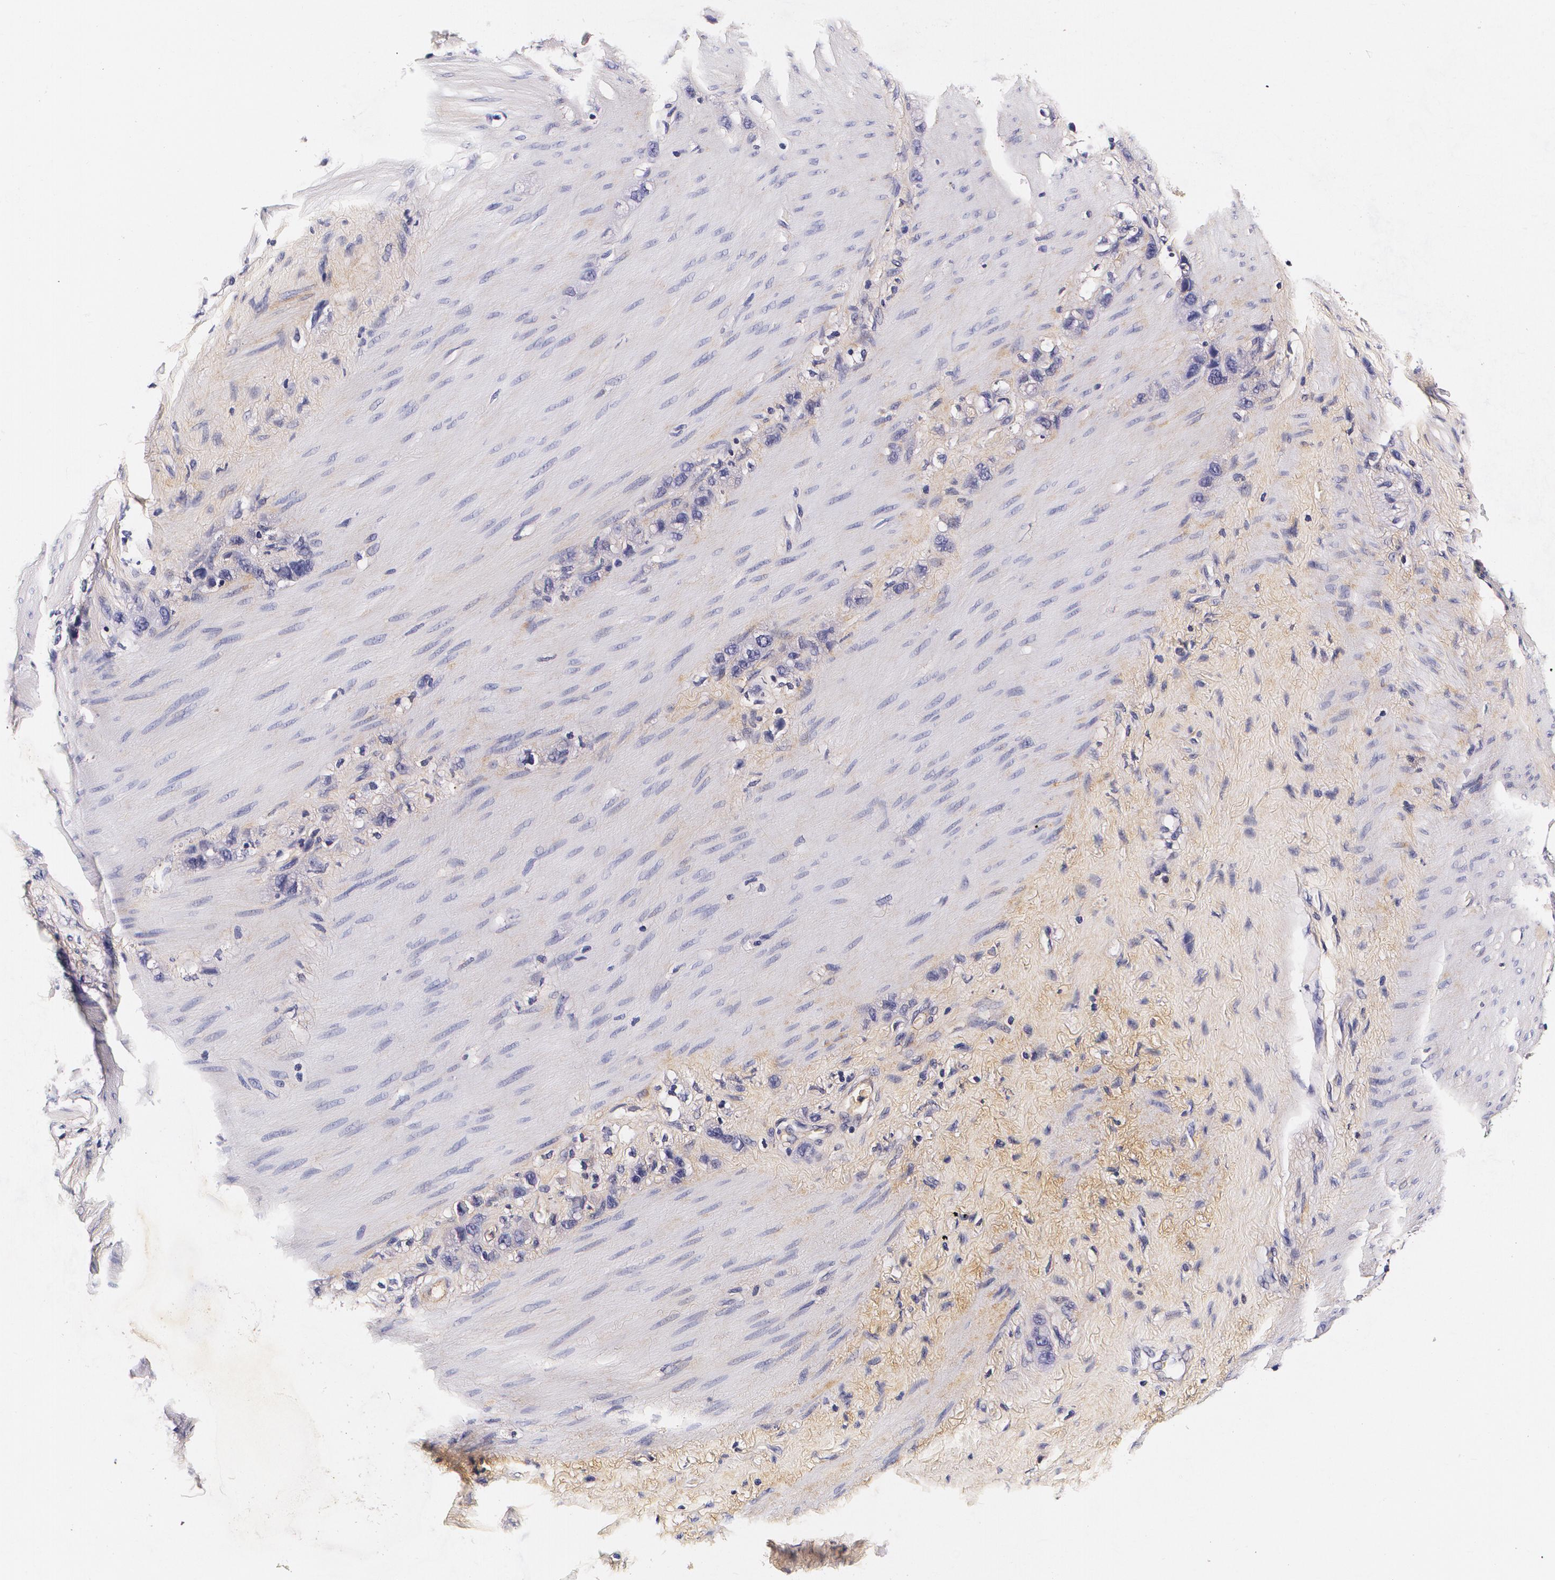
{"staining": {"intensity": "negative", "quantity": "none", "location": "none"}, "tissue": "stomach cancer", "cell_type": "Tumor cells", "image_type": "cancer", "snomed": [{"axis": "morphology", "description": "Normal tissue, NOS"}, {"axis": "morphology", "description": "Adenocarcinoma, NOS"}, {"axis": "morphology", "description": "Adenocarcinoma, High grade"}, {"axis": "topography", "description": "Stomach, upper"}, {"axis": "topography", "description": "Stomach"}], "caption": "Tumor cells show no significant protein staining in adenocarcinoma (stomach). (Immunohistochemistry, brightfield microscopy, high magnification).", "gene": "TTR", "patient": {"sex": "female", "age": 65}}